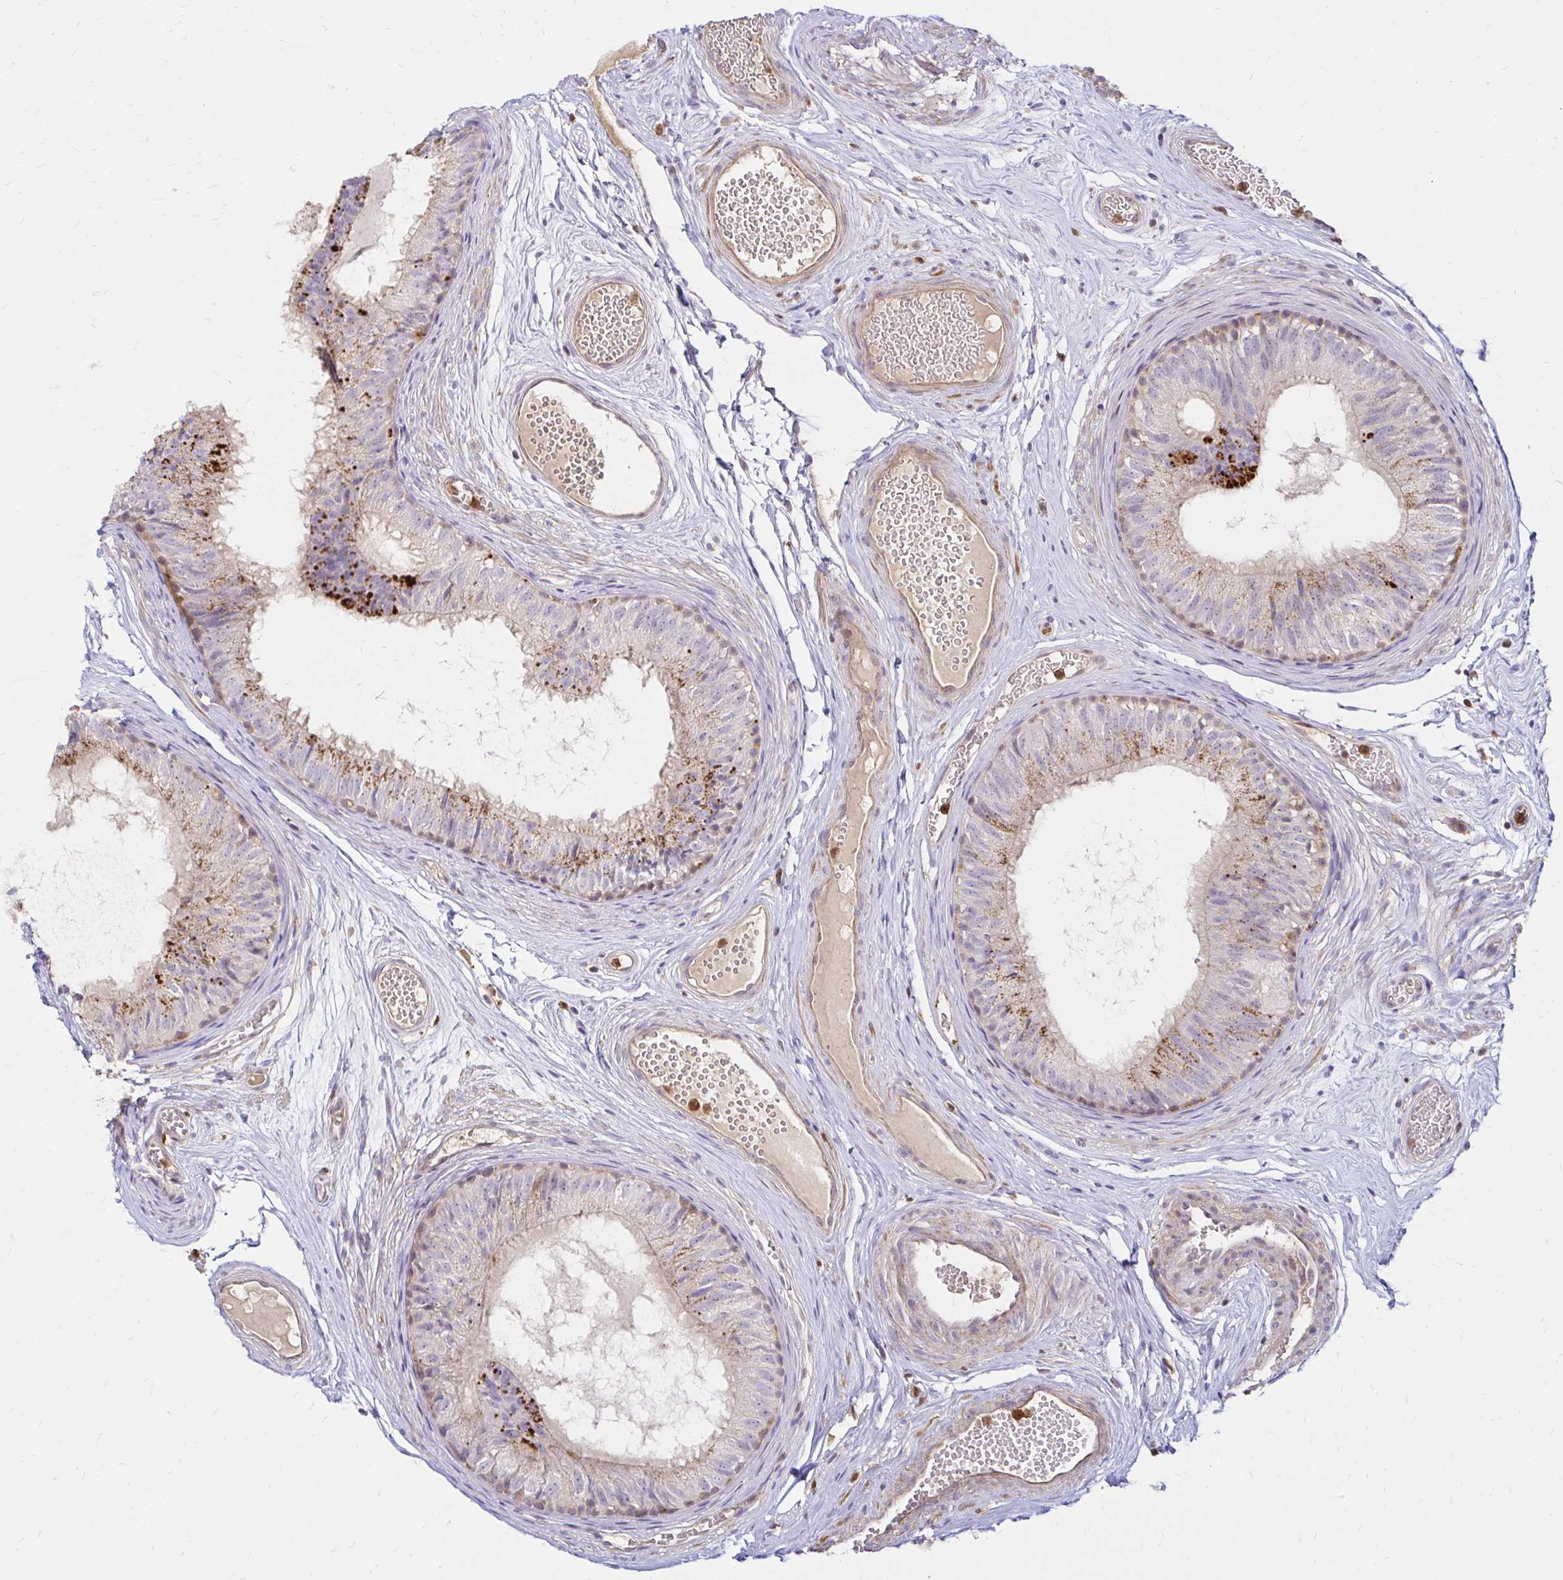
{"staining": {"intensity": "strong", "quantity": "25%-75%", "location": "cytoplasmic/membranous"}, "tissue": "epididymis", "cell_type": "Glandular cells", "image_type": "normal", "snomed": [{"axis": "morphology", "description": "Normal tissue, NOS"}, {"axis": "morphology", "description": "Seminoma, NOS"}, {"axis": "topography", "description": "Testis"}, {"axis": "topography", "description": "Epididymis"}], "caption": "IHC photomicrograph of unremarkable epididymis: epididymis stained using immunohistochemistry demonstrates high levels of strong protein expression localized specifically in the cytoplasmic/membranous of glandular cells, appearing as a cytoplasmic/membranous brown color.", "gene": "PYCARD", "patient": {"sex": "male", "age": 34}}